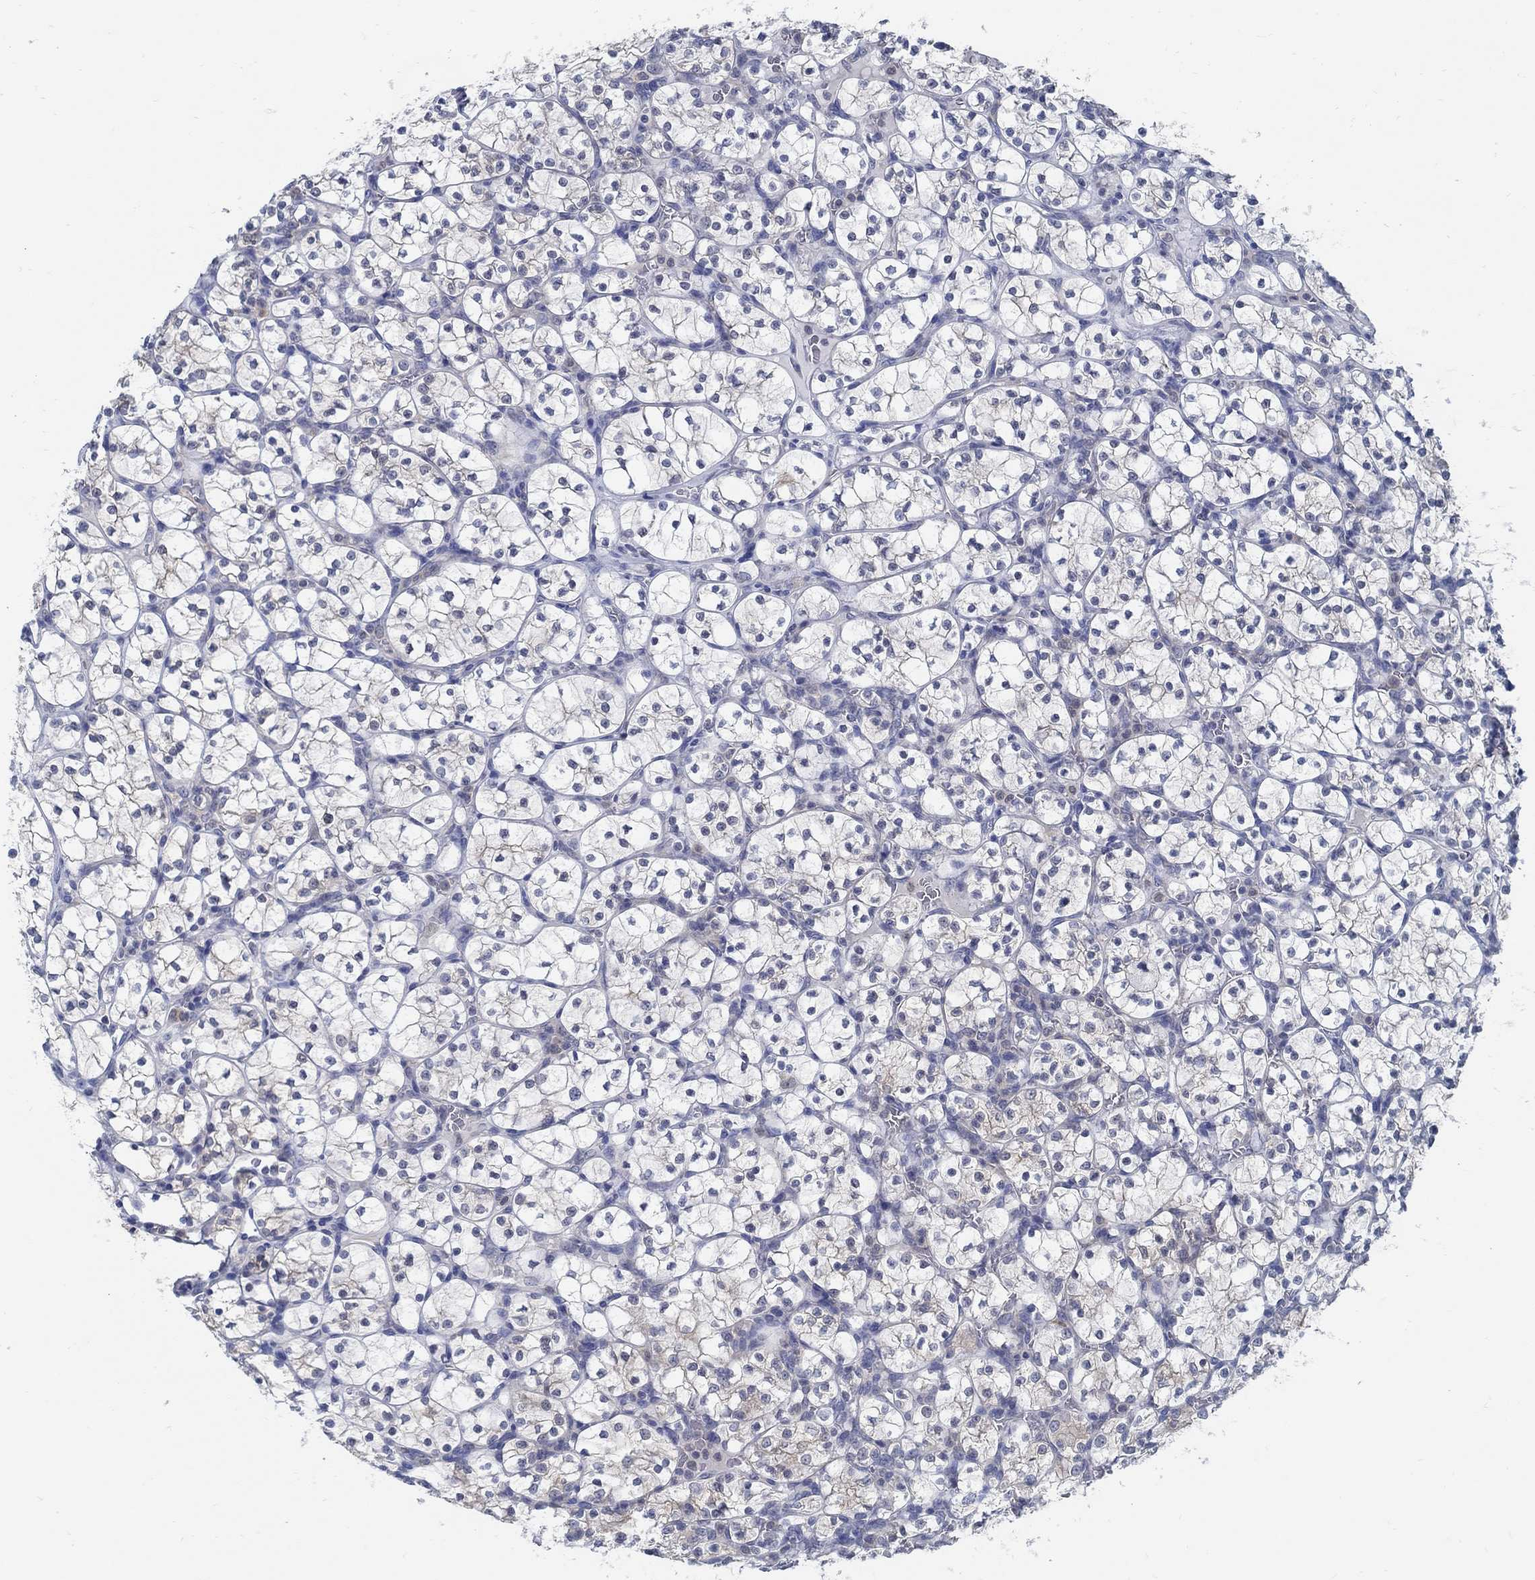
{"staining": {"intensity": "moderate", "quantity": "<25%", "location": "cytoplasmic/membranous"}, "tissue": "renal cancer", "cell_type": "Tumor cells", "image_type": "cancer", "snomed": [{"axis": "morphology", "description": "Adenocarcinoma, NOS"}, {"axis": "topography", "description": "Kidney"}], "caption": "There is low levels of moderate cytoplasmic/membranous expression in tumor cells of renal cancer, as demonstrated by immunohistochemical staining (brown color).", "gene": "PCDH11X", "patient": {"sex": "female", "age": 89}}